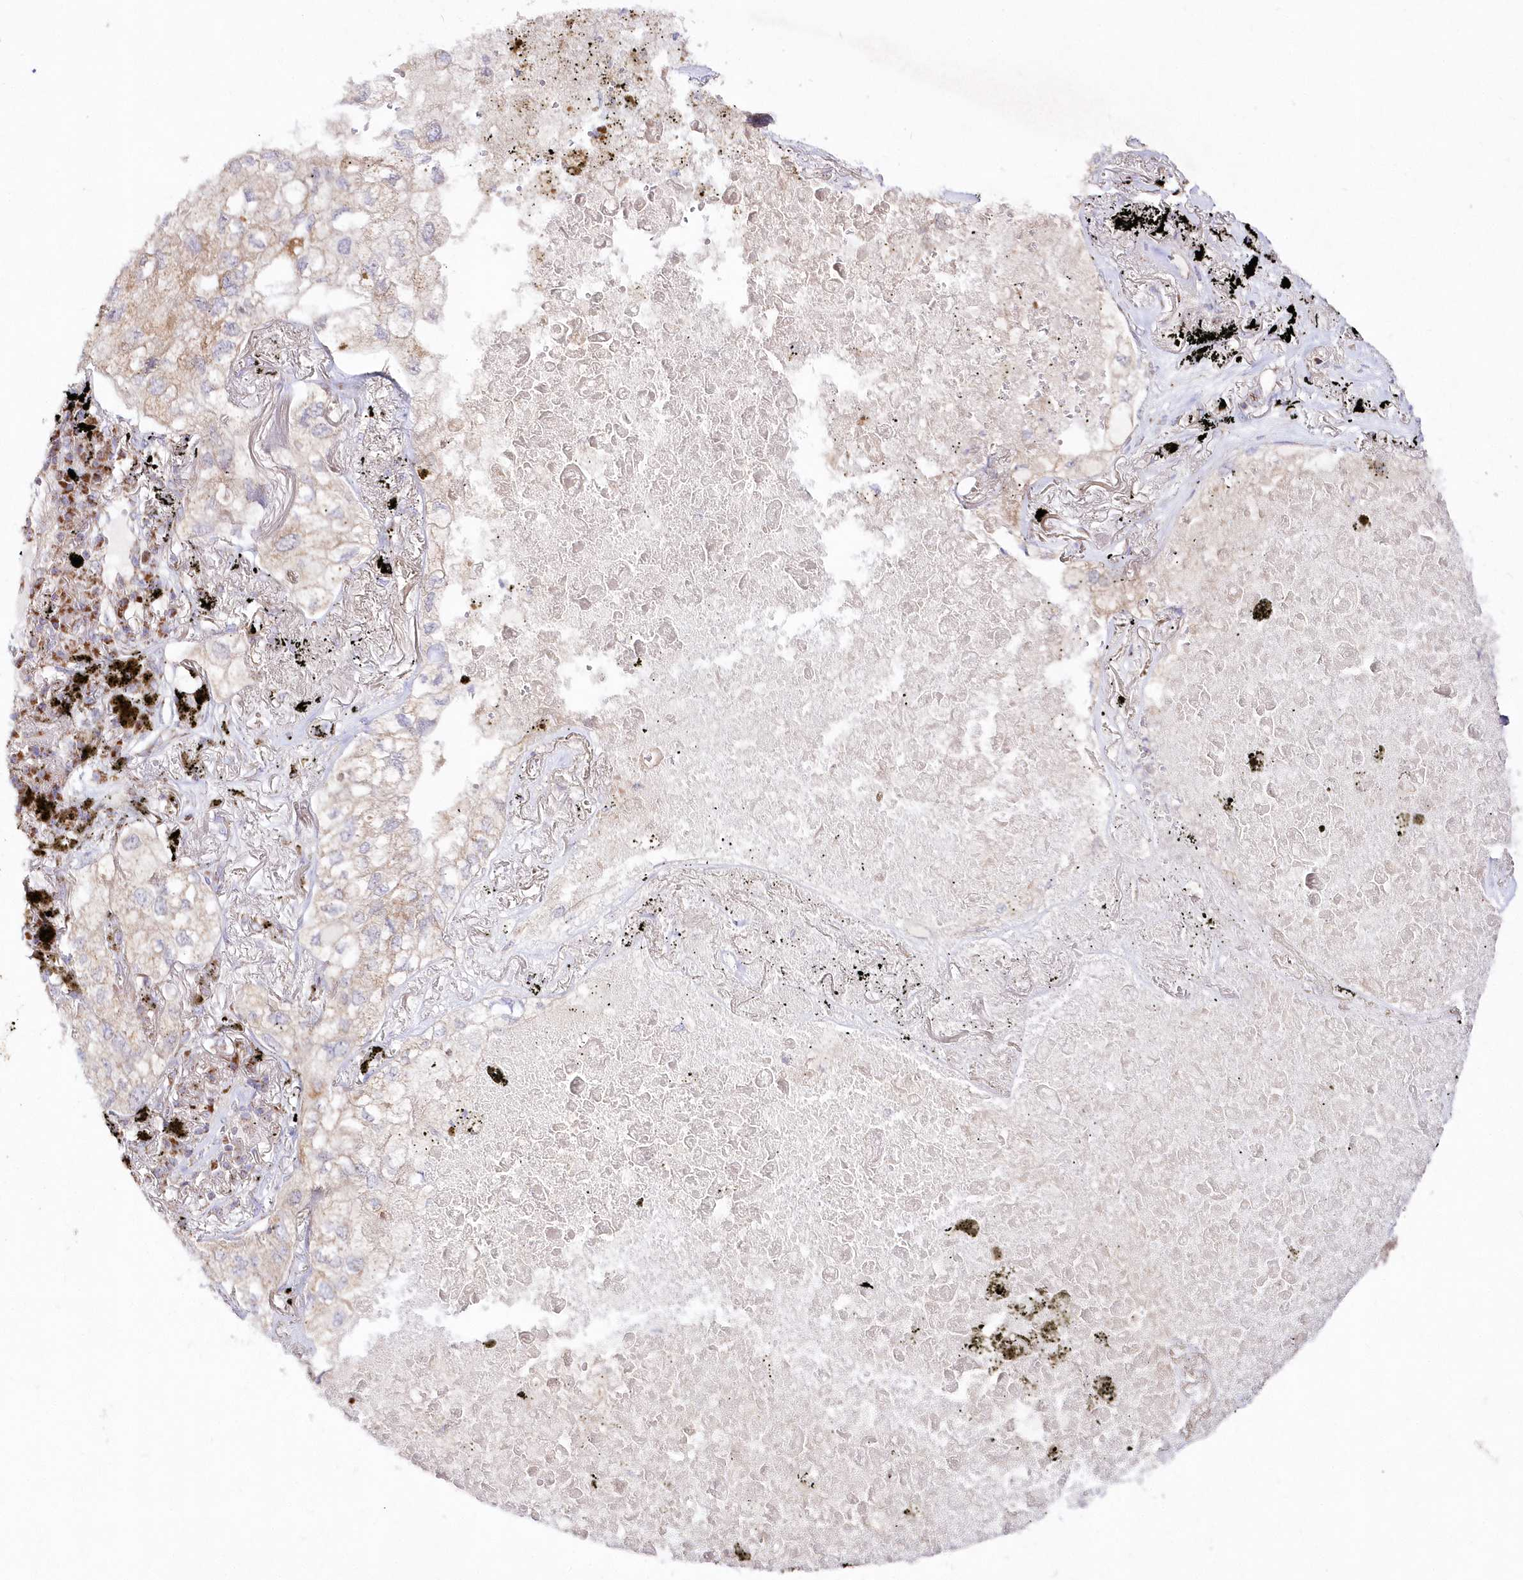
{"staining": {"intensity": "negative", "quantity": "none", "location": "none"}, "tissue": "lung cancer", "cell_type": "Tumor cells", "image_type": "cancer", "snomed": [{"axis": "morphology", "description": "Adenocarcinoma, NOS"}, {"axis": "topography", "description": "Lung"}], "caption": "A high-resolution photomicrograph shows immunohistochemistry staining of lung adenocarcinoma, which reveals no significant positivity in tumor cells.", "gene": "DNA2", "patient": {"sex": "male", "age": 65}}